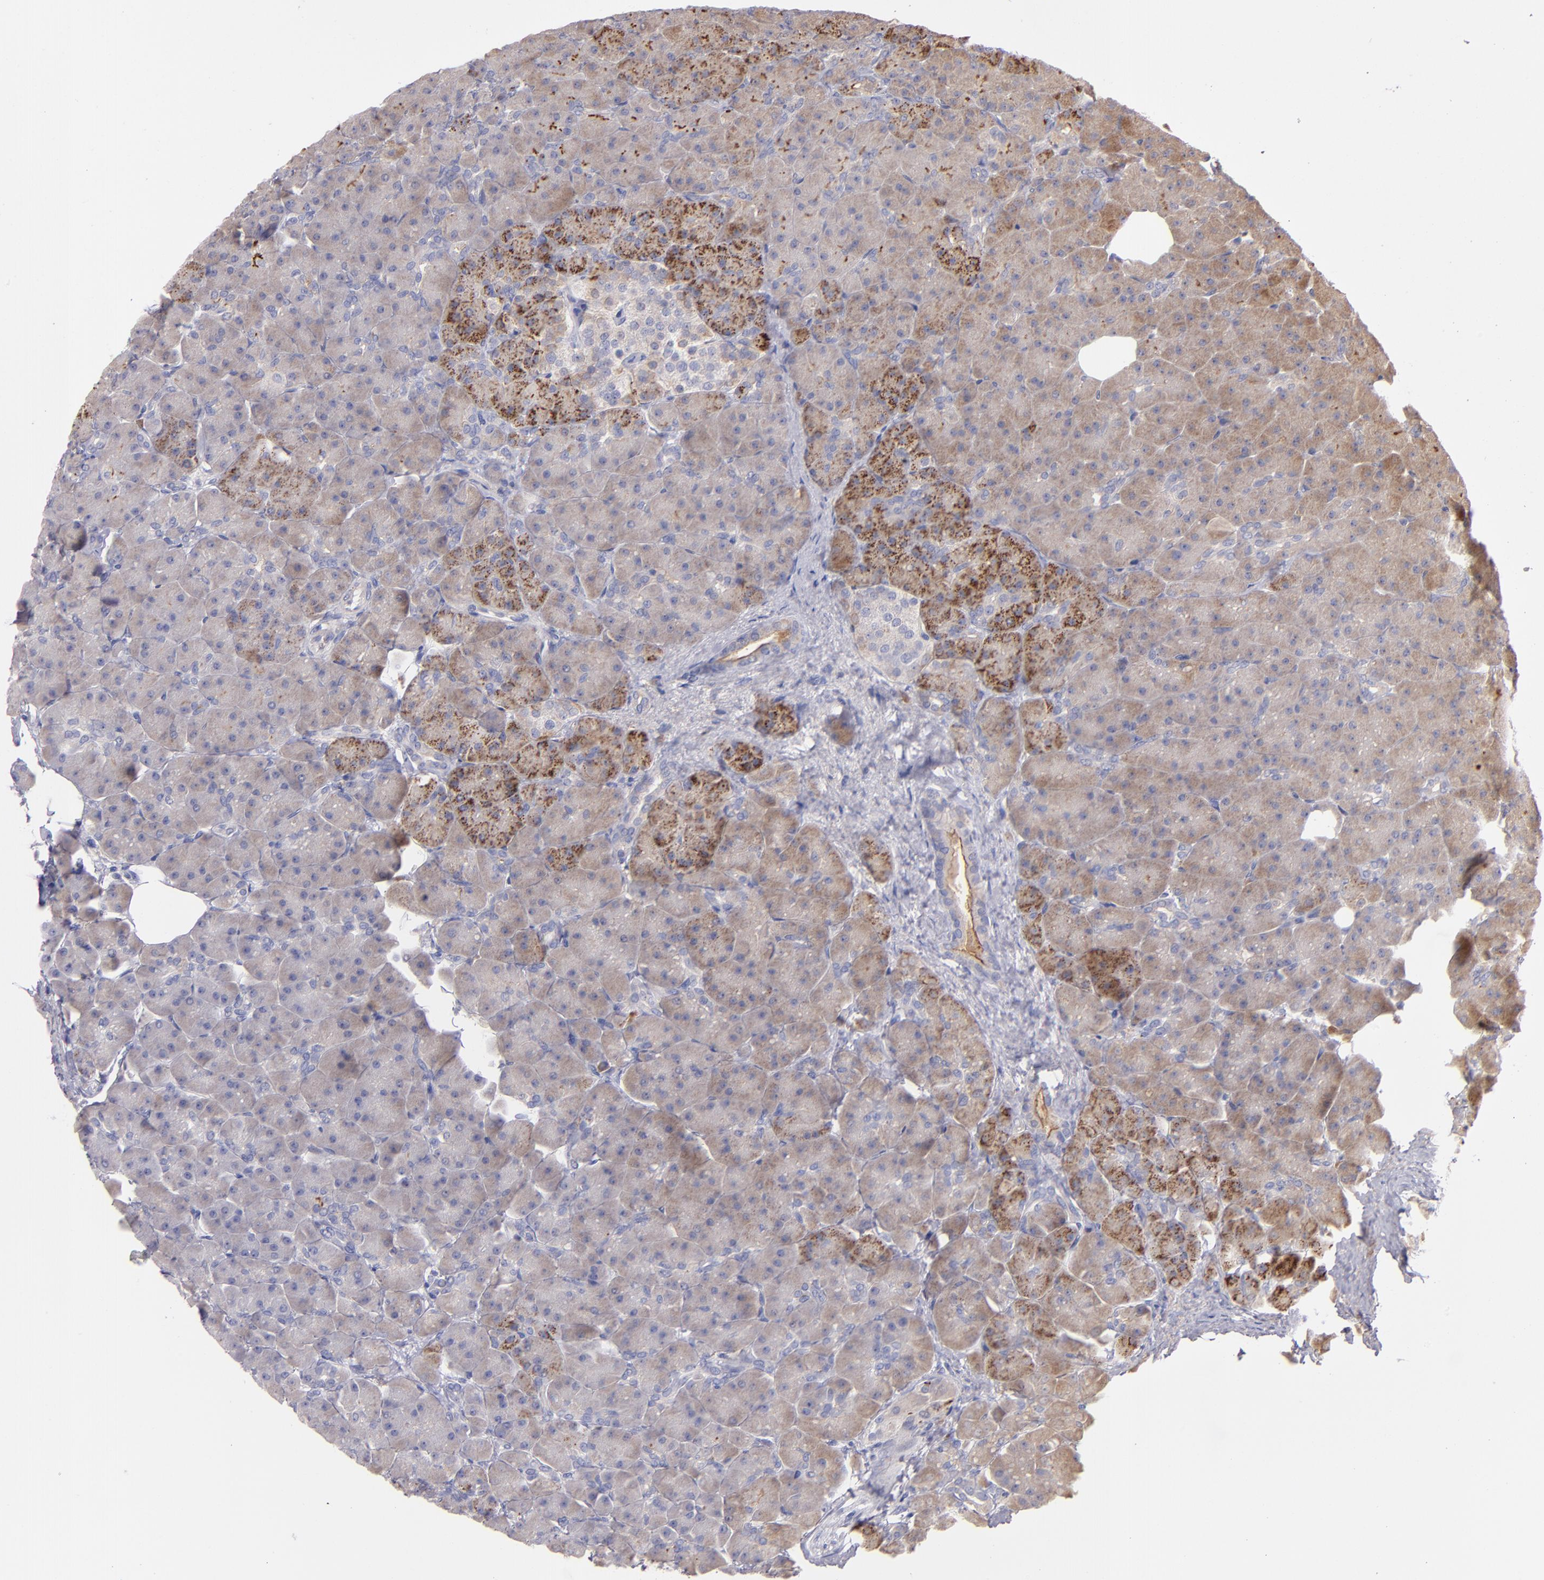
{"staining": {"intensity": "strong", "quantity": "<25%", "location": "cytoplasmic/membranous"}, "tissue": "pancreas", "cell_type": "Exocrine glandular cells", "image_type": "normal", "snomed": [{"axis": "morphology", "description": "Normal tissue, NOS"}, {"axis": "topography", "description": "Pancreas"}], "caption": "DAB immunohistochemical staining of unremarkable pancreas exhibits strong cytoplasmic/membranous protein expression in about <25% of exocrine glandular cells.", "gene": "IFIH1", "patient": {"sex": "male", "age": 66}}